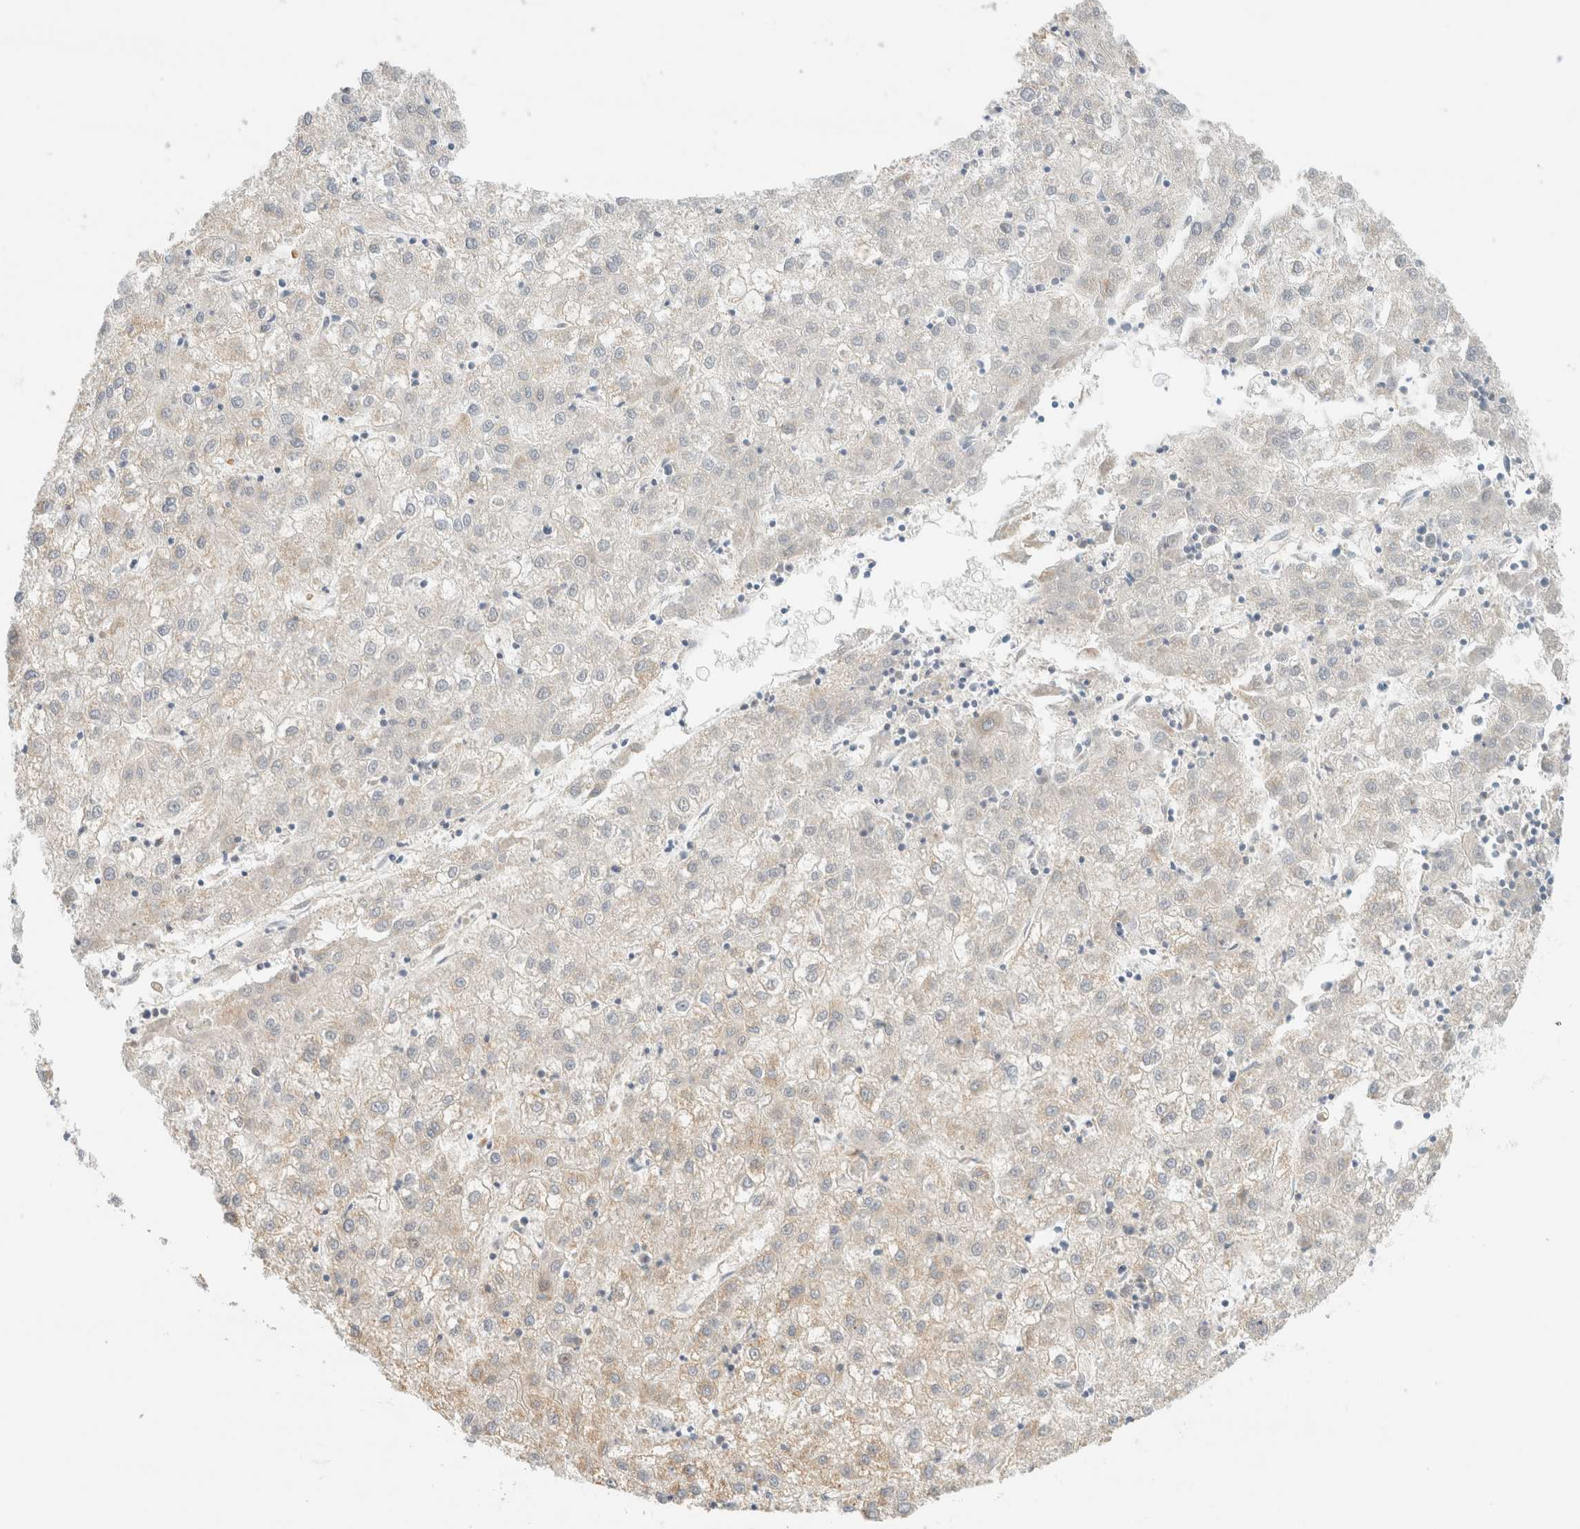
{"staining": {"intensity": "weak", "quantity": "<25%", "location": "cytoplasmic/membranous"}, "tissue": "liver cancer", "cell_type": "Tumor cells", "image_type": "cancer", "snomed": [{"axis": "morphology", "description": "Carcinoma, Hepatocellular, NOS"}, {"axis": "topography", "description": "Liver"}], "caption": "Tumor cells show no significant staining in liver hepatocellular carcinoma.", "gene": "HDHD3", "patient": {"sex": "male", "age": 72}}